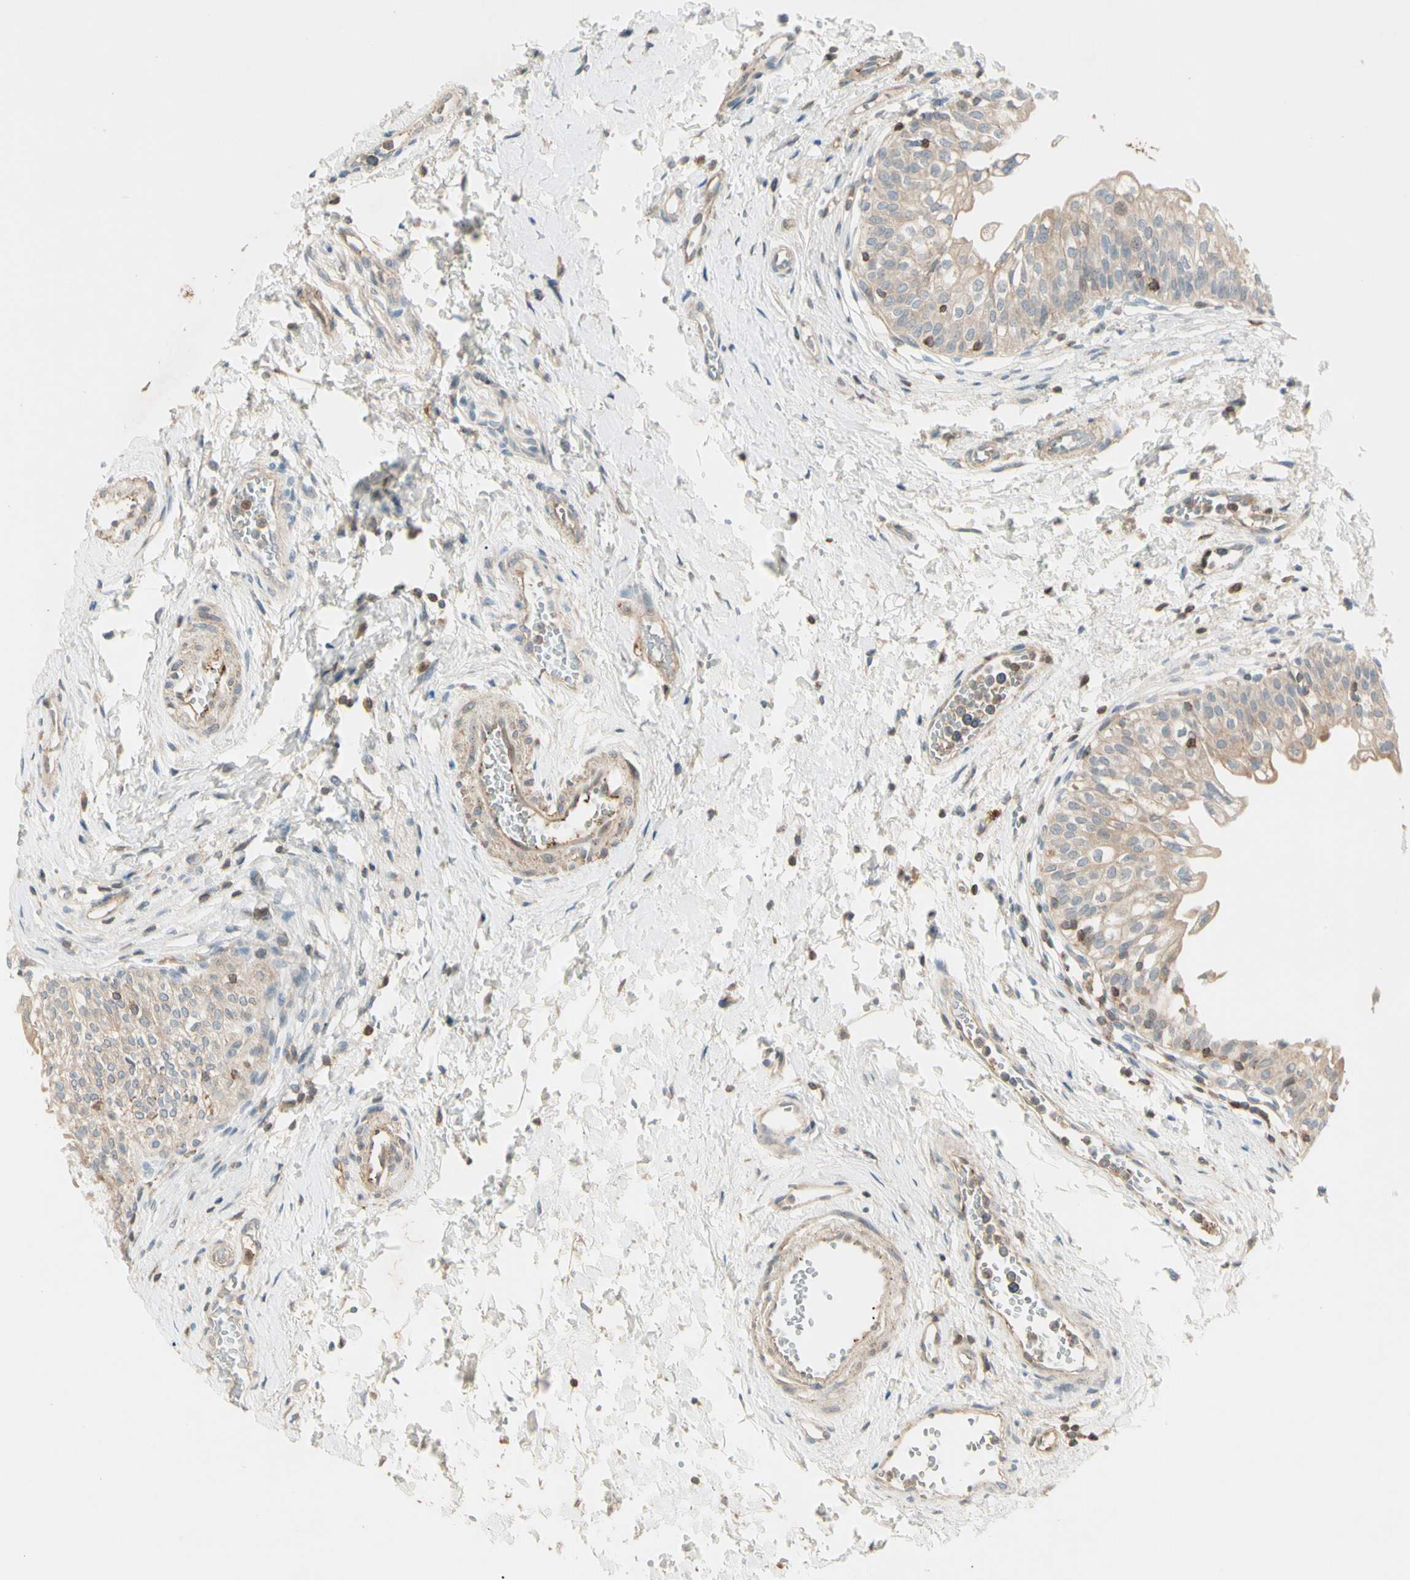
{"staining": {"intensity": "weak", "quantity": ">75%", "location": "cytoplasmic/membranous"}, "tissue": "urinary bladder", "cell_type": "Urothelial cells", "image_type": "normal", "snomed": [{"axis": "morphology", "description": "Normal tissue, NOS"}, {"axis": "topography", "description": "Urinary bladder"}], "caption": "Weak cytoplasmic/membranous staining for a protein is seen in approximately >75% of urothelial cells of unremarkable urinary bladder using immunohistochemistry (IHC).", "gene": "CDH6", "patient": {"sex": "male", "age": 55}}